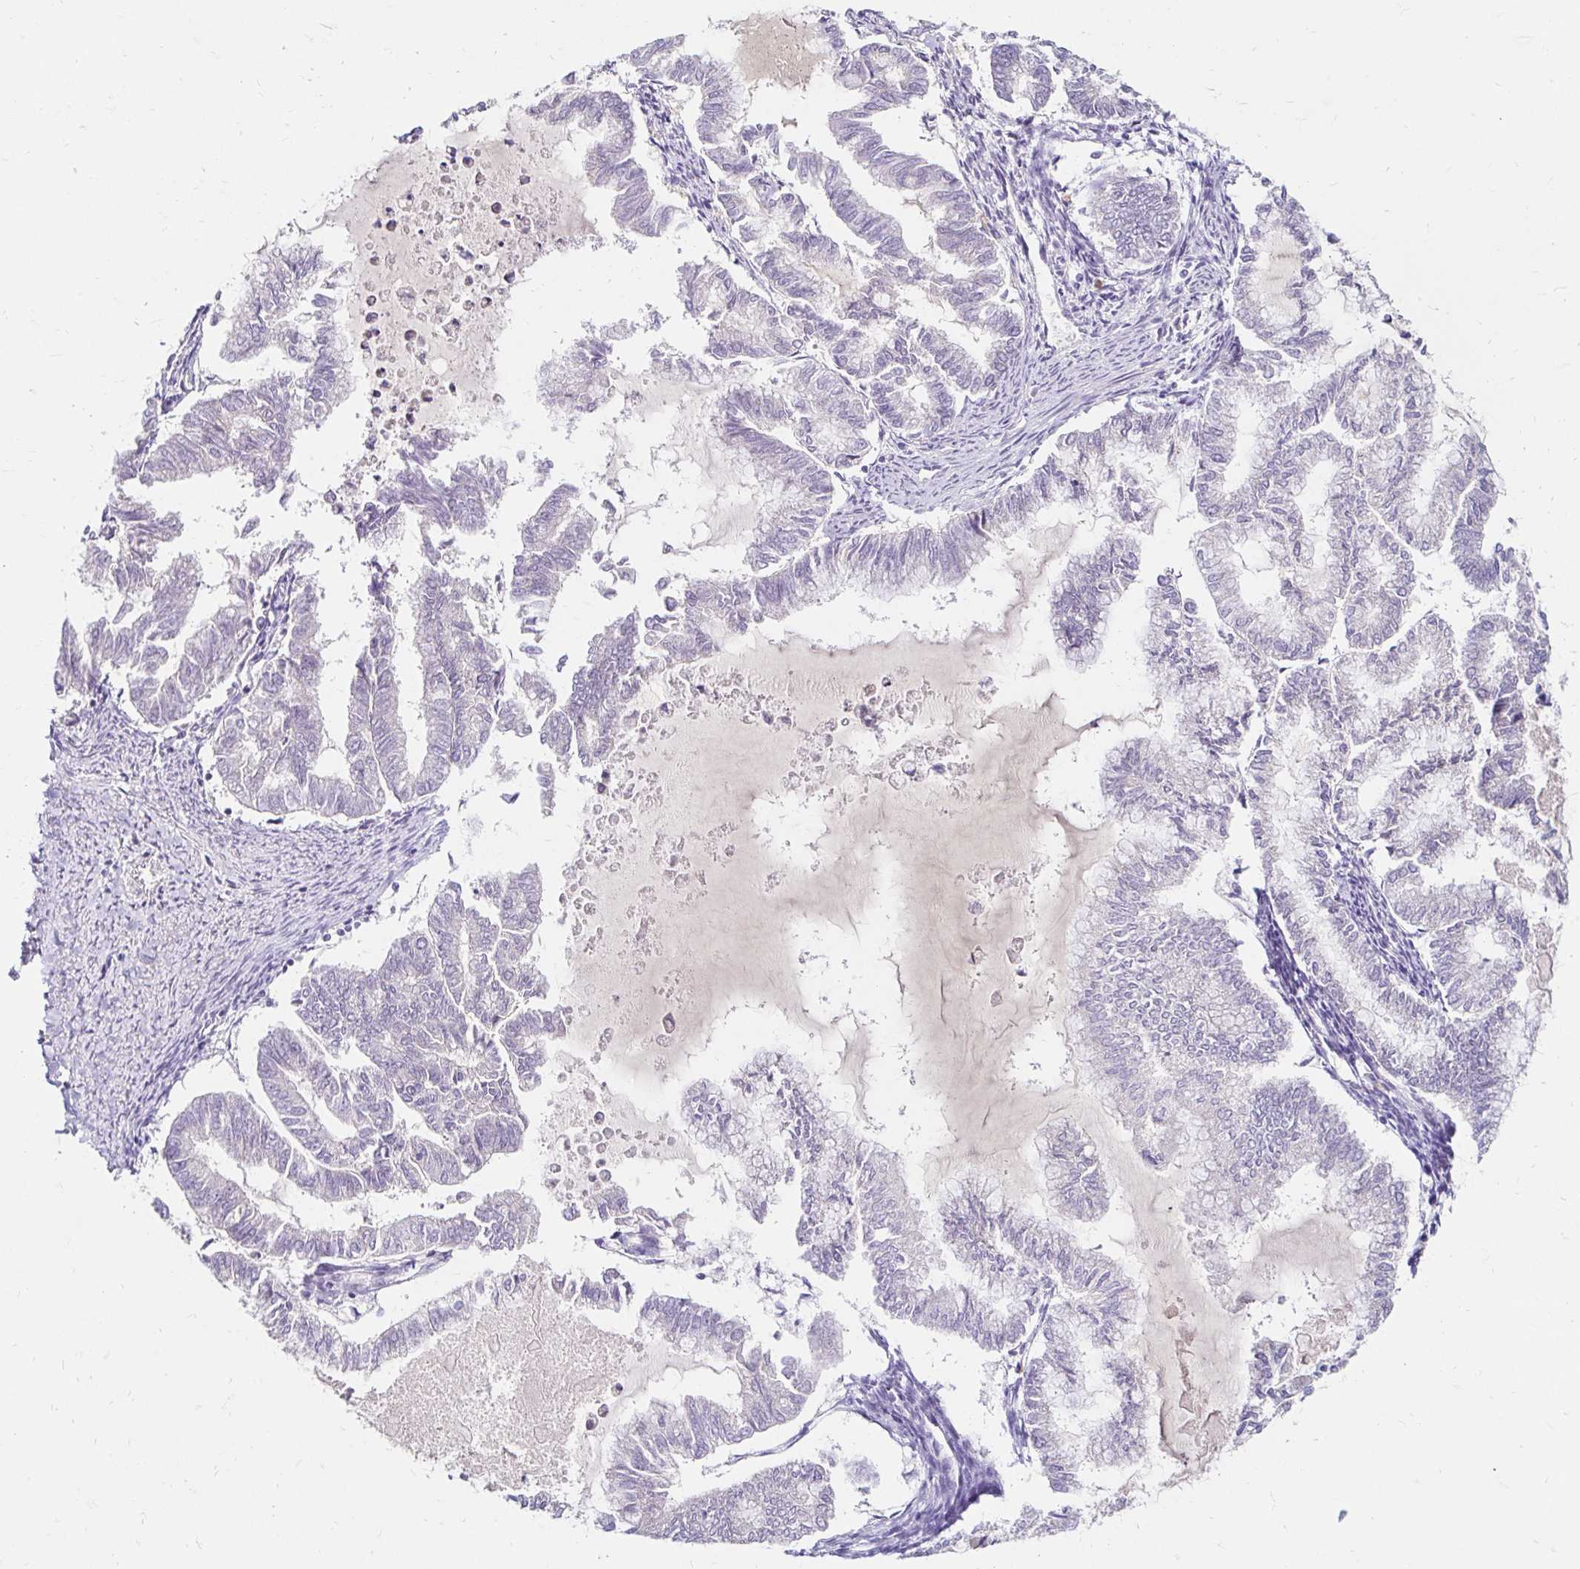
{"staining": {"intensity": "negative", "quantity": "none", "location": "none"}, "tissue": "endometrial cancer", "cell_type": "Tumor cells", "image_type": "cancer", "snomed": [{"axis": "morphology", "description": "Adenocarcinoma, NOS"}, {"axis": "topography", "description": "Endometrium"}], "caption": "Human endometrial cancer (adenocarcinoma) stained for a protein using immunohistochemistry reveals no staining in tumor cells.", "gene": "GUCY1A1", "patient": {"sex": "female", "age": 79}}